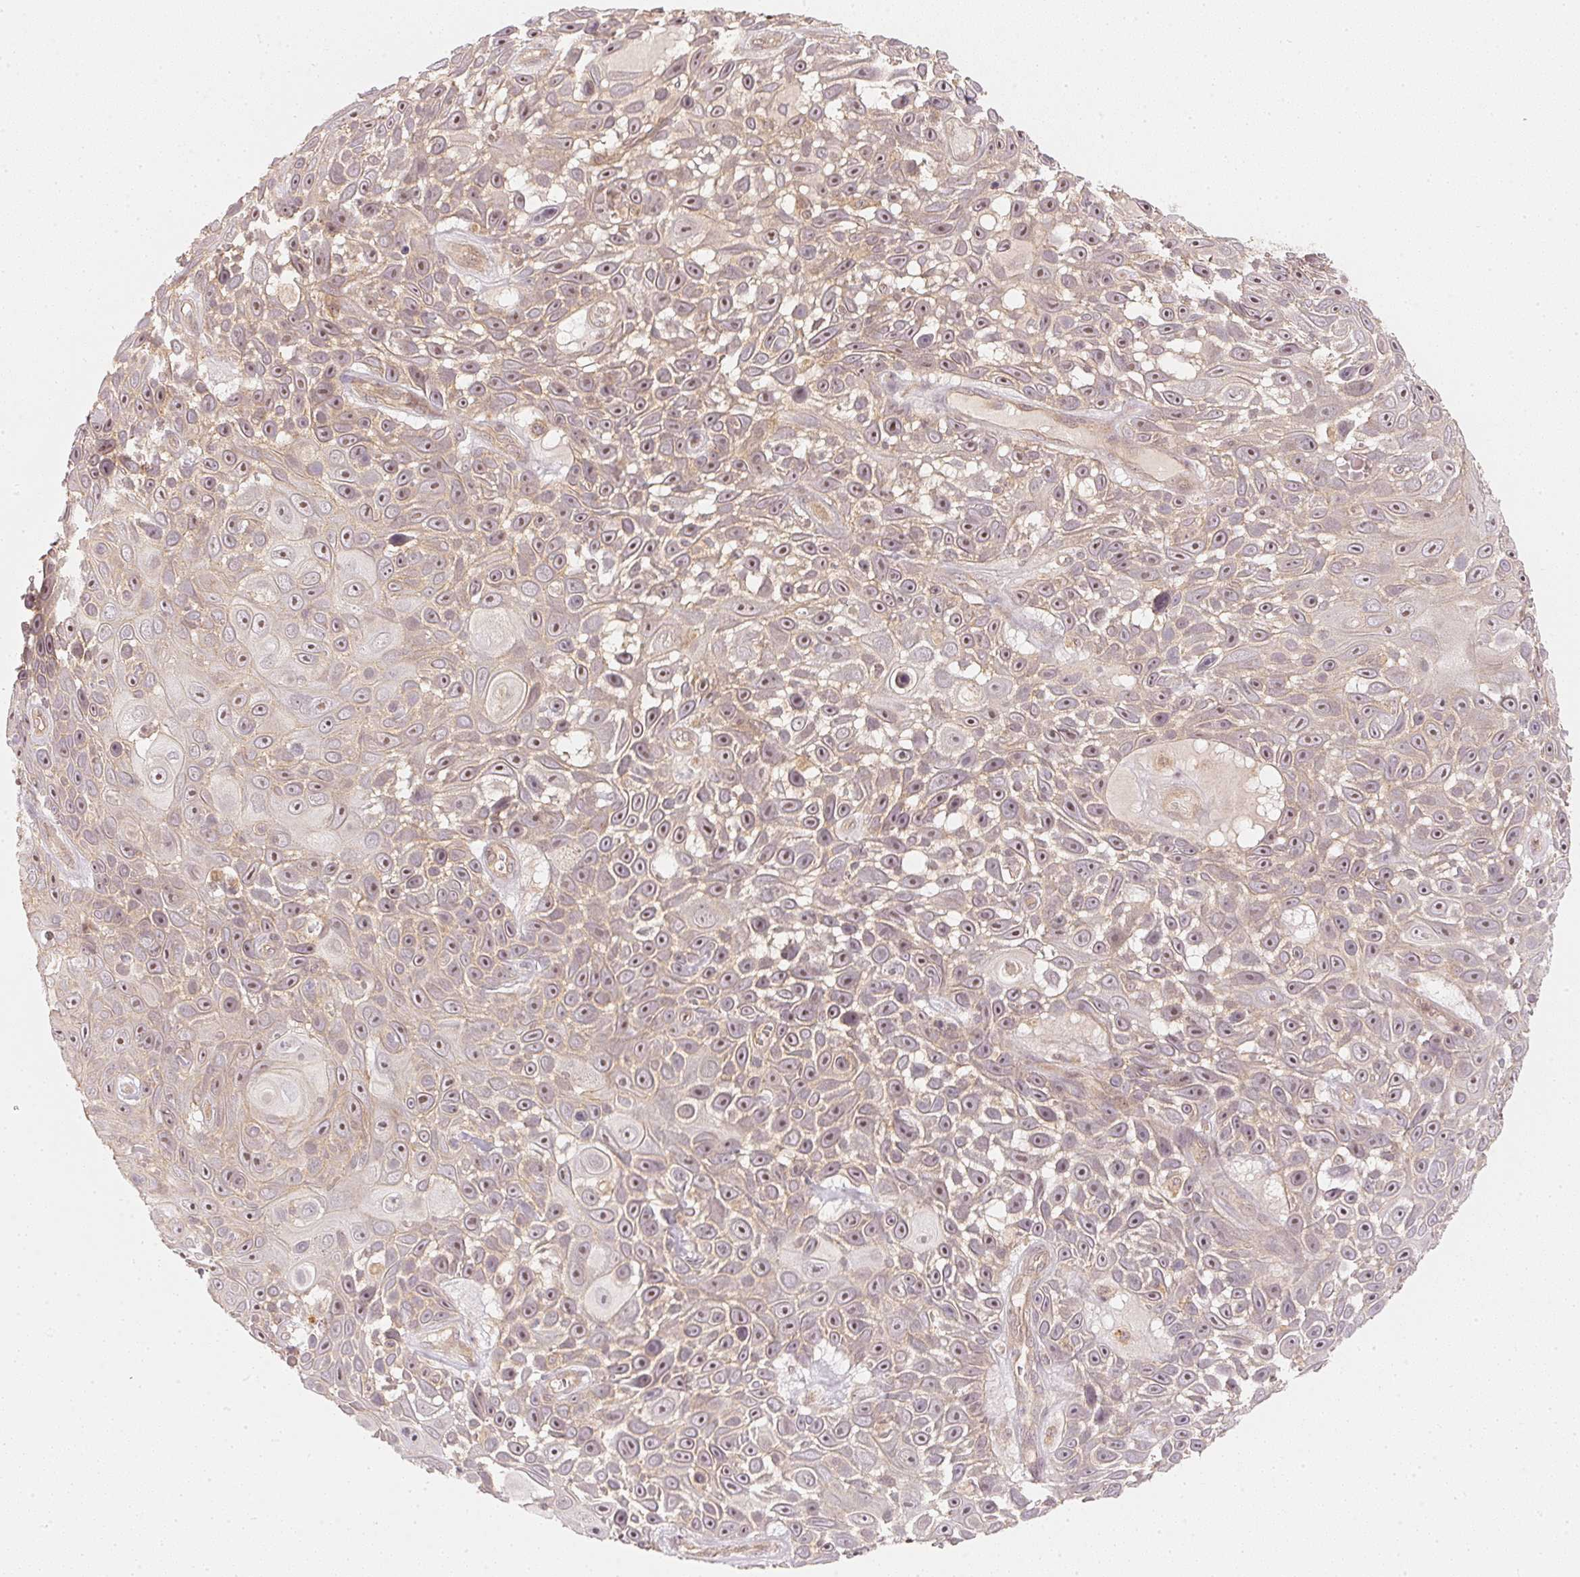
{"staining": {"intensity": "moderate", "quantity": "25%-75%", "location": "nuclear"}, "tissue": "skin cancer", "cell_type": "Tumor cells", "image_type": "cancer", "snomed": [{"axis": "morphology", "description": "Squamous cell carcinoma, NOS"}, {"axis": "topography", "description": "Skin"}], "caption": "An immunohistochemistry (IHC) image of neoplastic tissue is shown. Protein staining in brown highlights moderate nuclear positivity in skin cancer (squamous cell carcinoma) within tumor cells.", "gene": "WDR54", "patient": {"sex": "male", "age": 82}}